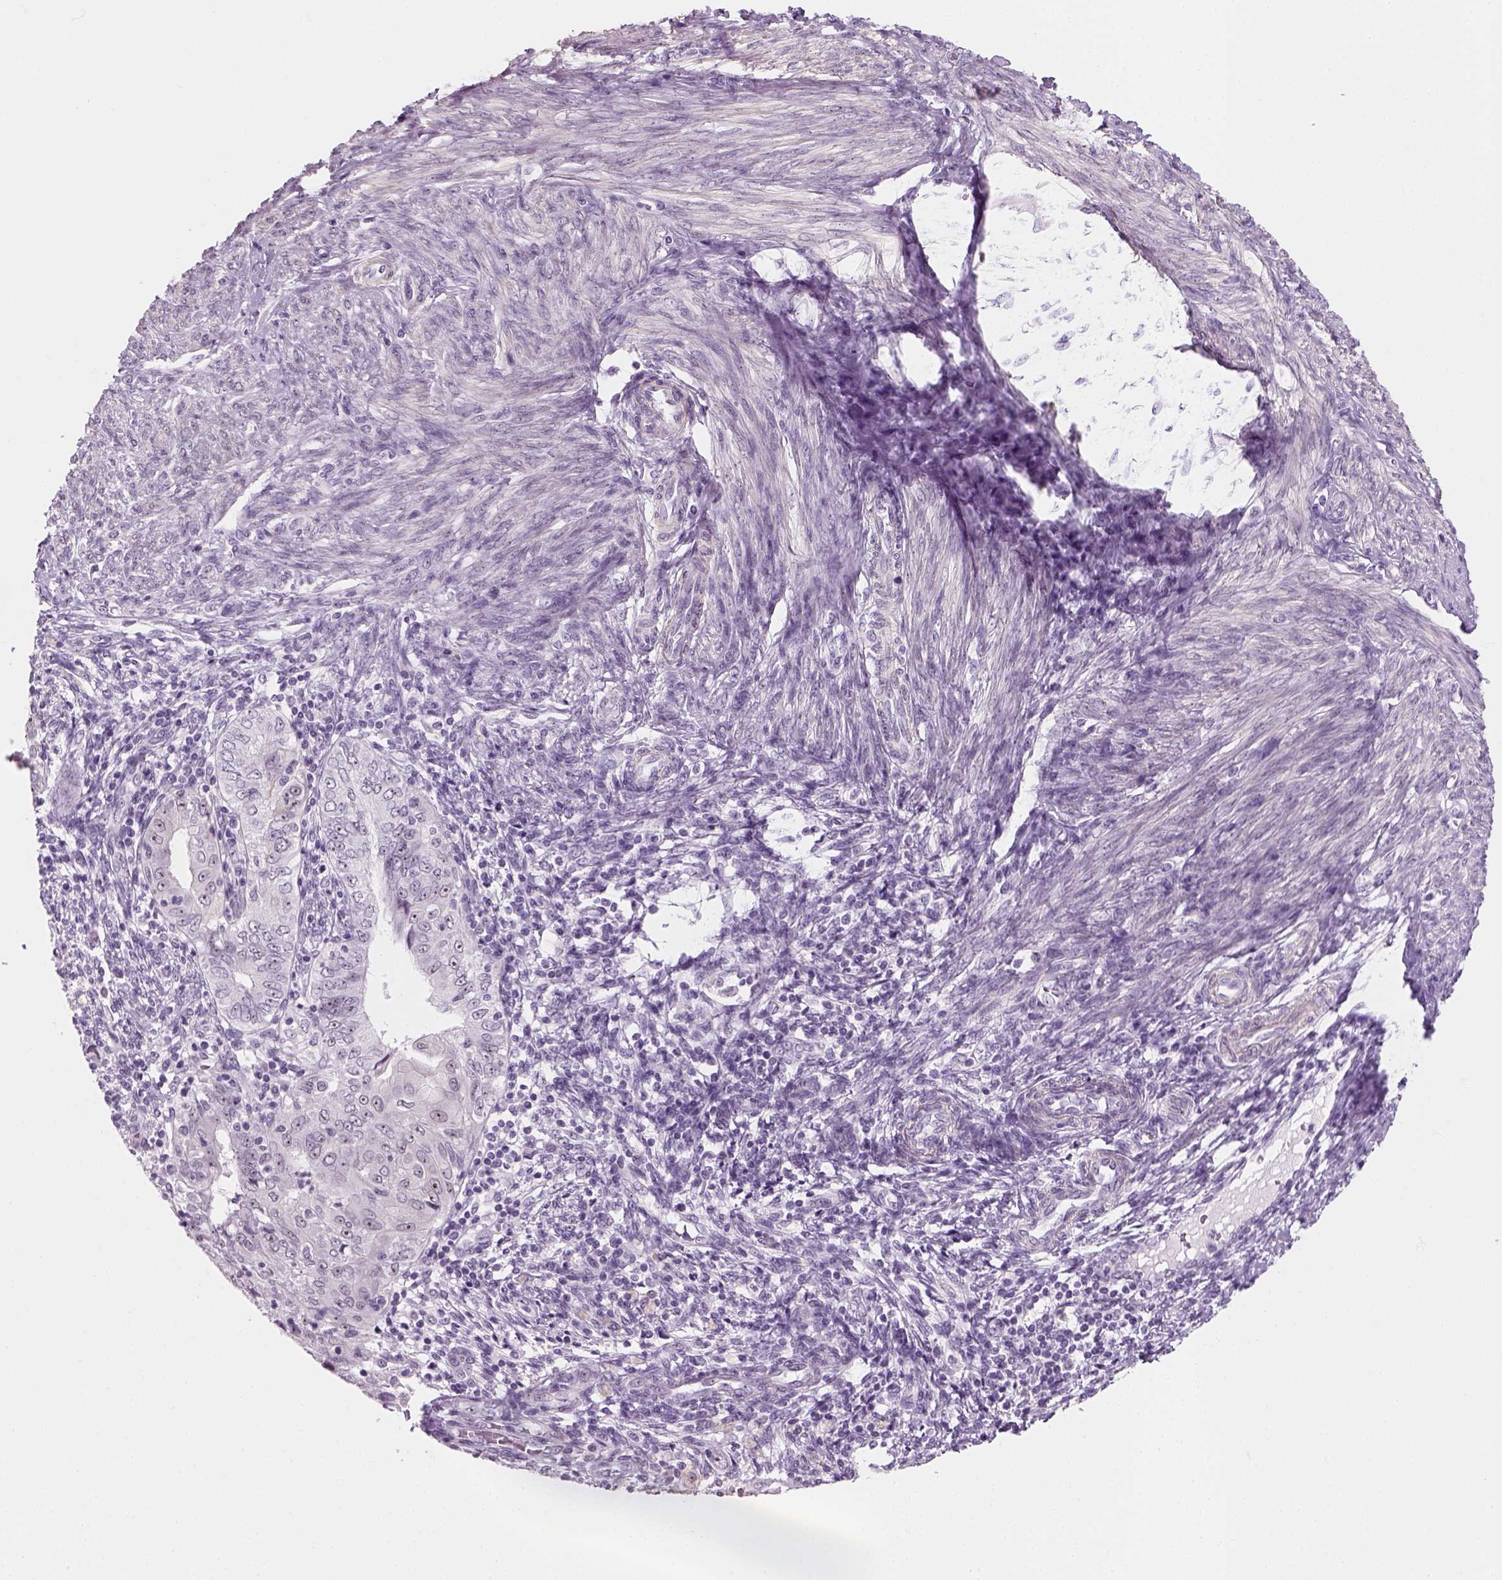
{"staining": {"intensity": "negative", "quantity": "none", "location": "none"}, "tissue": "endometrial cancer", "cell_type": "Tumor cells", "image_type": "cancer", "snomed": [{"axis": "morphology", "description": "Adenocarcinoma, NOS"}, {"axis": "topography", "description": "Endometrium"}], "caption": "DAB (3,3'-diaminobenzidine) immunohistochemical staining of human endometrial adenocarcinoma reveals no significant staining in tumor cells.", "gene": "ZNF865", "patient": {"sex": "female", "age": 68}}